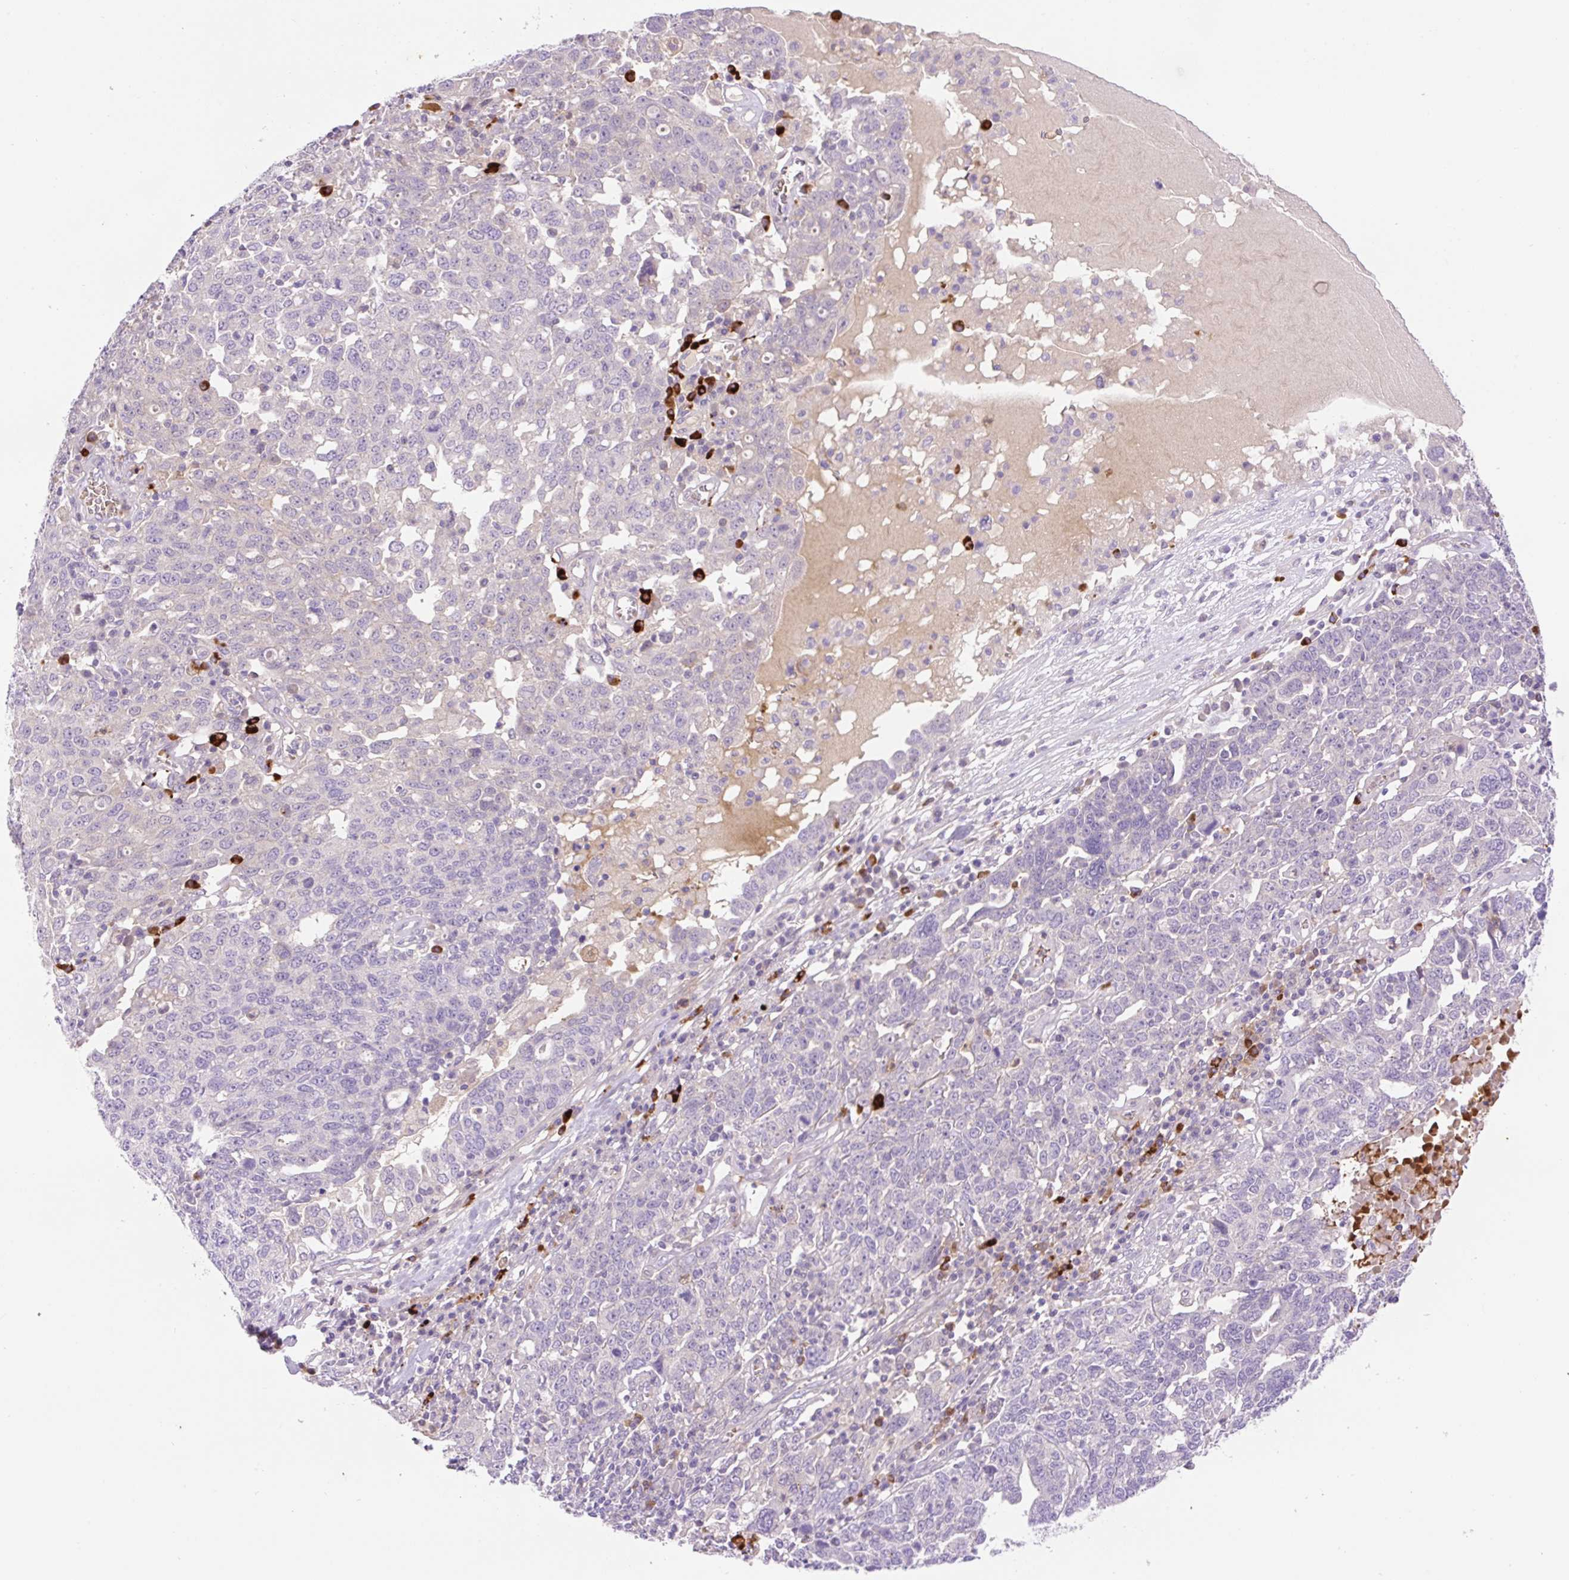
{"staining": {"intensity": "negative", "quantity": "none", "location": "none"}, "tissue": "ovarian cancer", "cell_type": "Tumor cells", "image_type": "cancer", "snomed": [{"axis": "morphology", "description": "Carcinoma, endometroid"}, {"axis": "topography", "description": "Ovary"}], "caption": "IHC of human ovarian cancer reveals no expression in tumor cells. Nuclei are stained in blue.", "gene": "LHFPL5", "patient": {"sex": "female", "age": 62}}